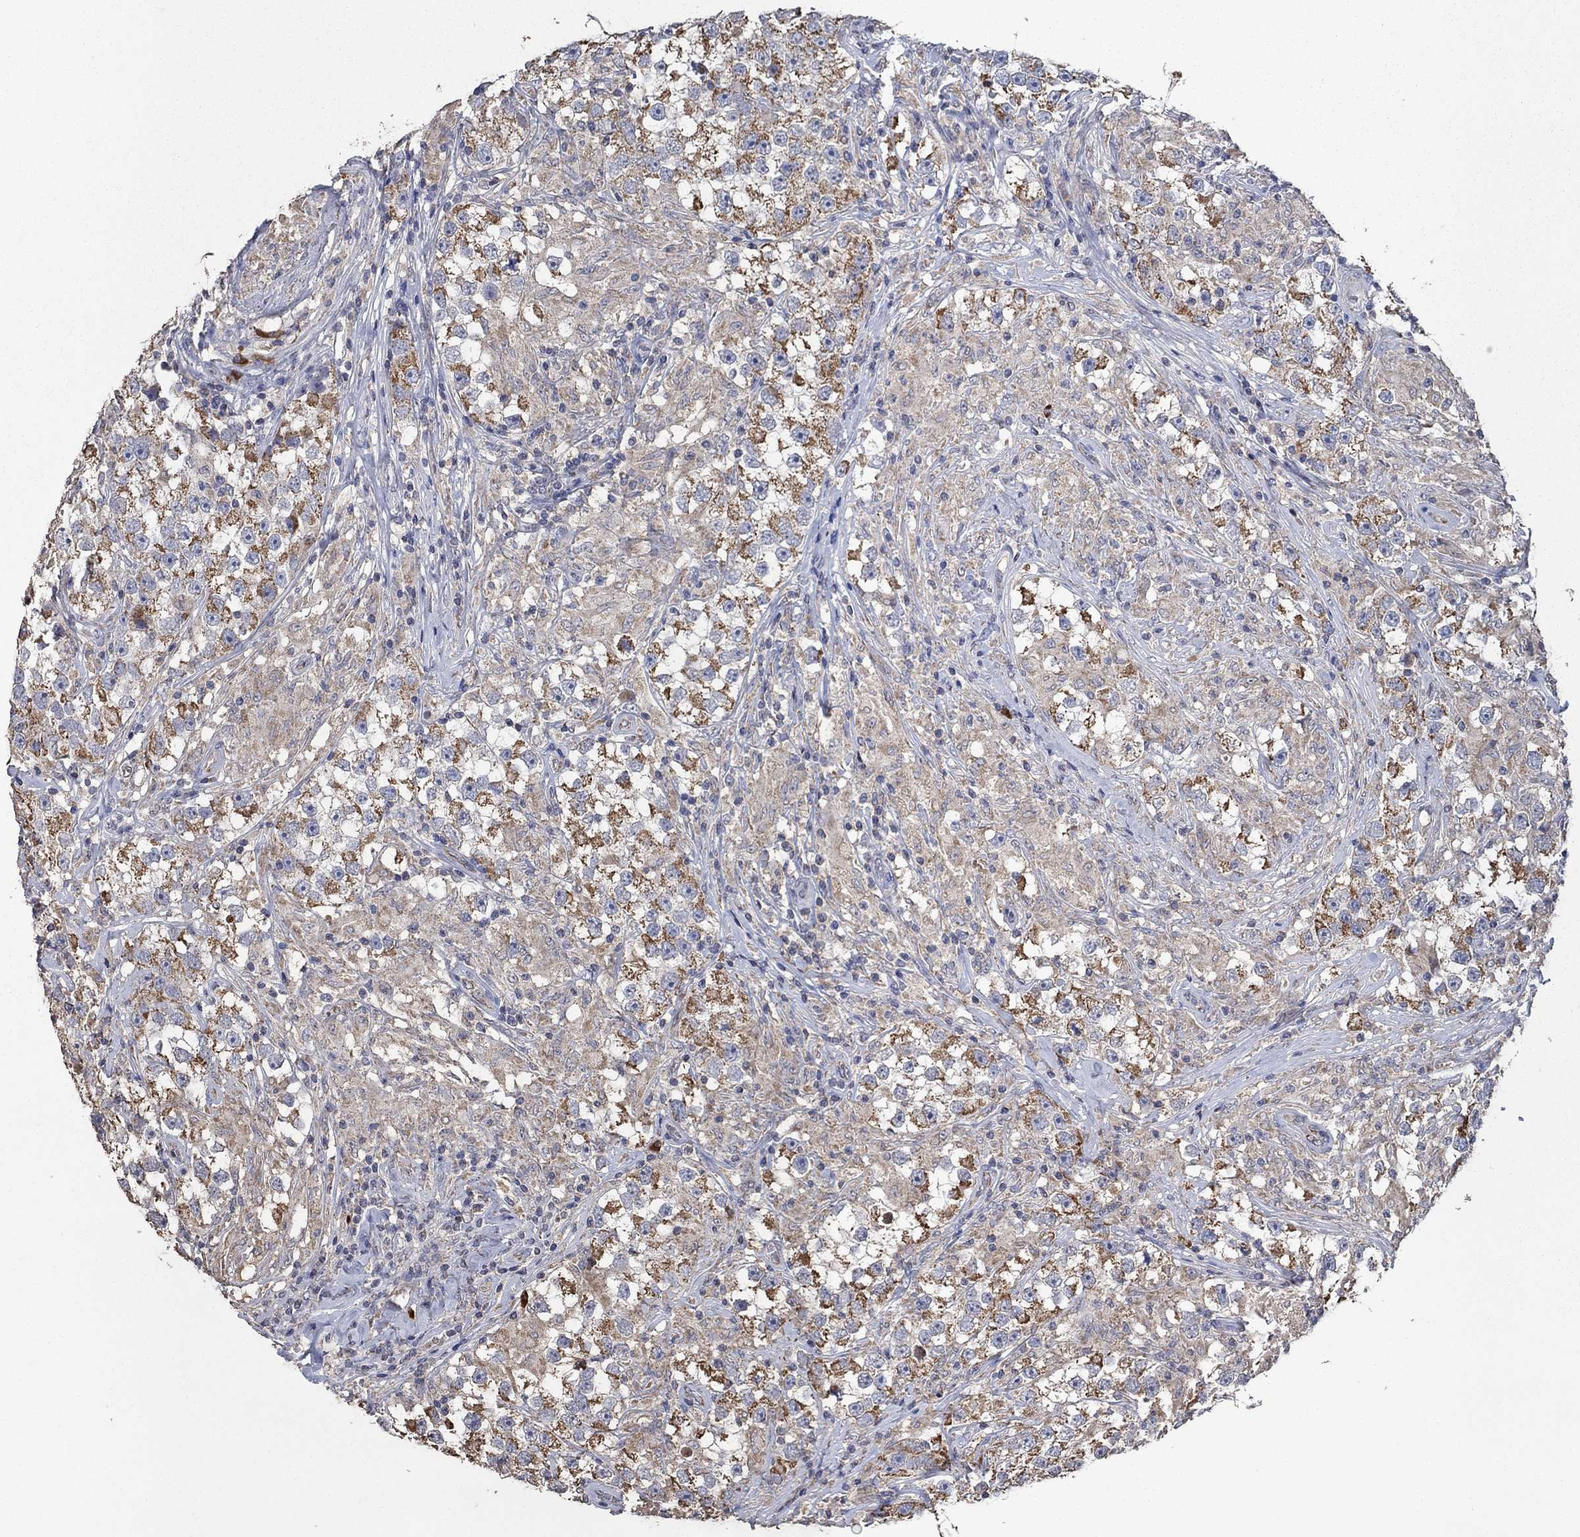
{"staining": {"intensity": "weak", "quantity": ">75%", "location": "cytoplasmic/membranous"}, "tissue": "testis cancer", "cell_type": "Tumor cells", "image_type": "cancer", "snomed": [{"axis": "morphology", "description": "Seminoma, NOS"}, {"axis": "topography", "description": "Testis"}], "caption": "Tumor cells reveal low levels of weak cytoplasmic/membranous positivity in approximately >75% of cells in human testis seminoma.", "gene": "HID1", "patient": {"sex": "male", "age": 46}}